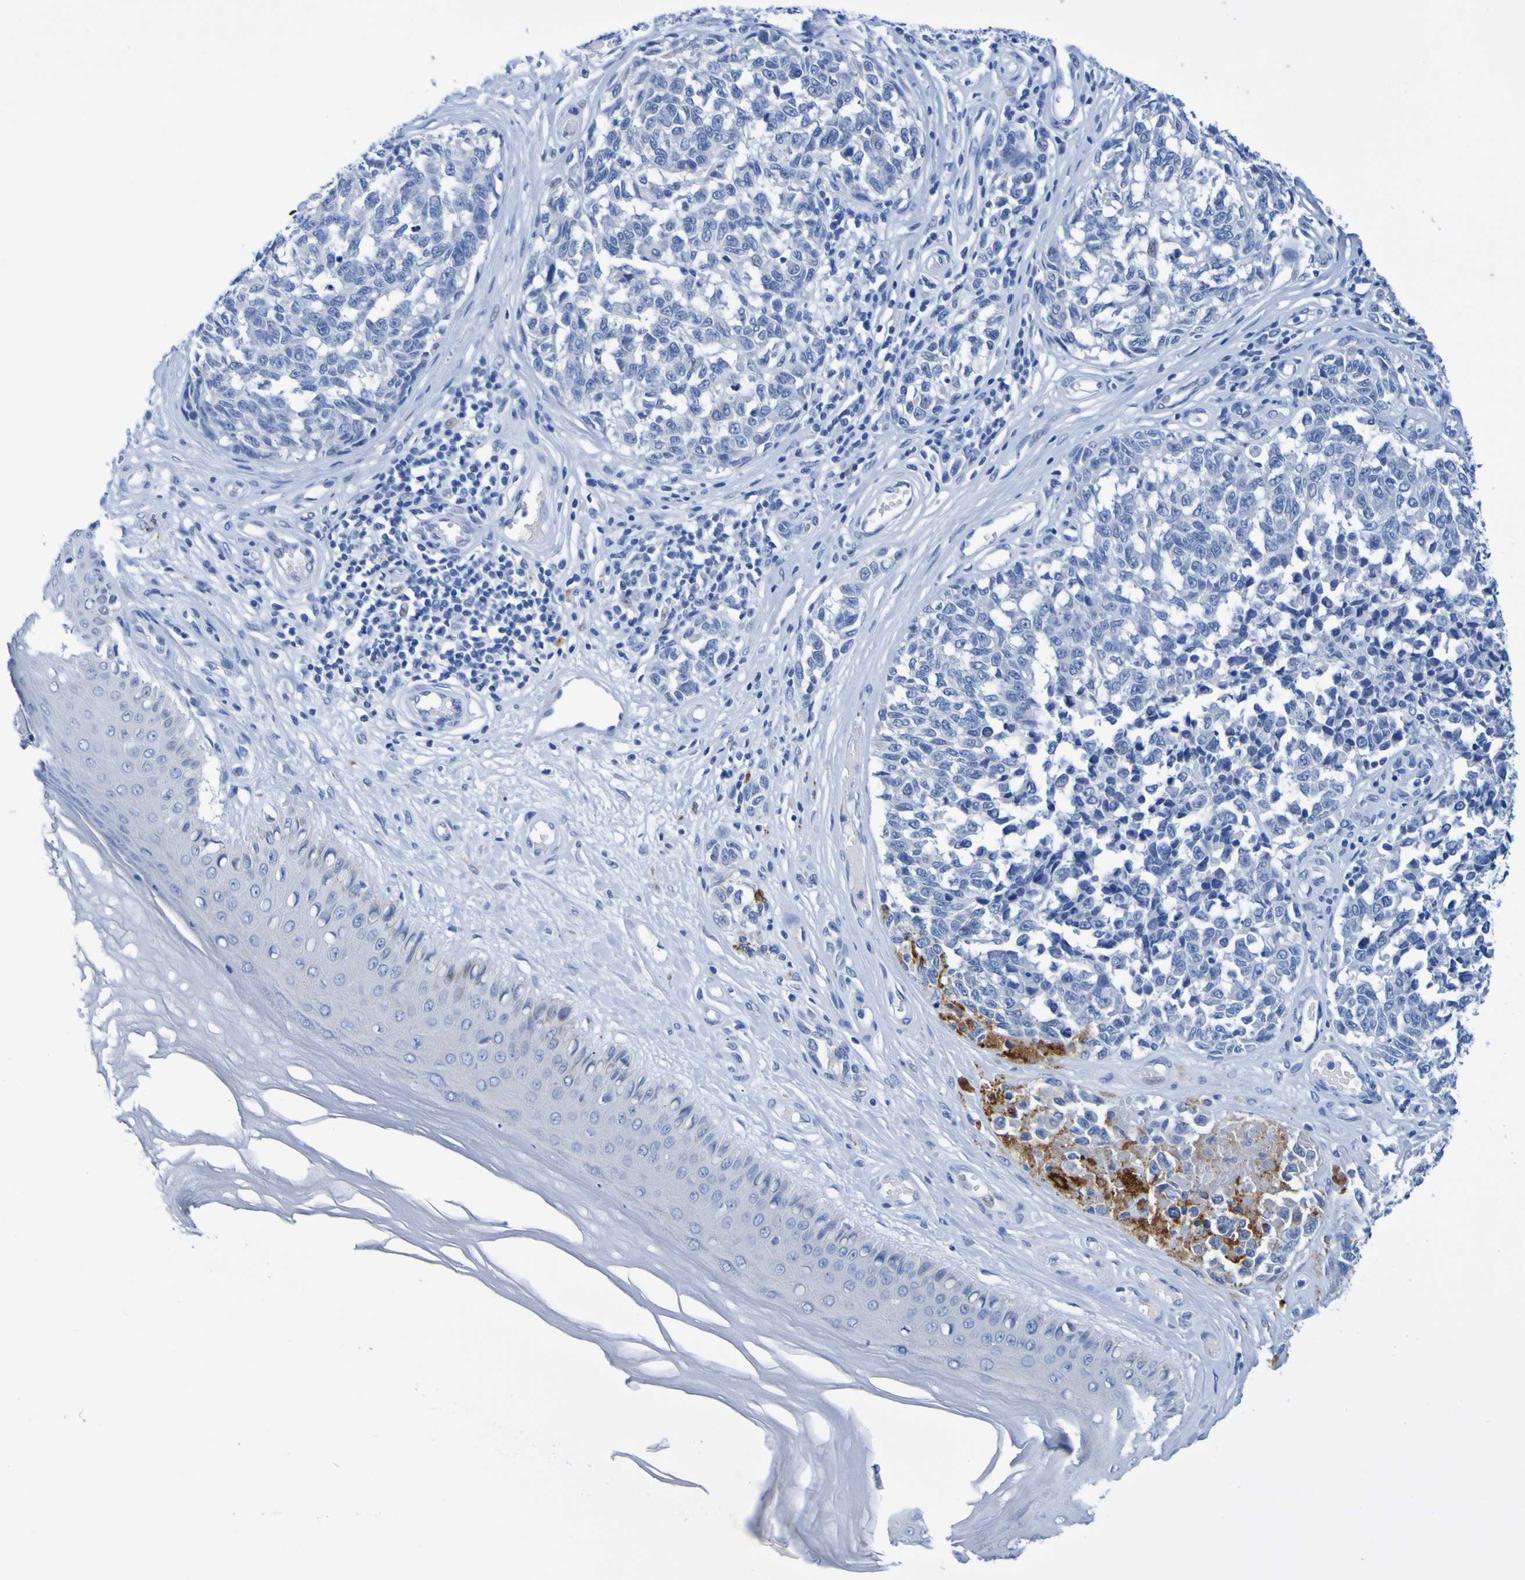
{"staining": {"intensity": "negative", "quantity": "none", "location": "none"}, "tissue": "melanoma", "cell_type": "Tumor cells", "image_type": "cancer", "snomed": [{"axis": "morphology", "description": "Malignant melanoma, NOS"}, {"axis": "topography", "description": "Skin"}], "caption": "Immunohistochemistry (IHC) micrograph of melanoma stained for a protein (brown), which demonstrates no positivity in tumor cells. (DAB immunohistochemistry (IHC) visualized using brightfield microscopy, high magnification).", "gene": "DPEP1", "patient": {"sex": "female", "age": 64}}